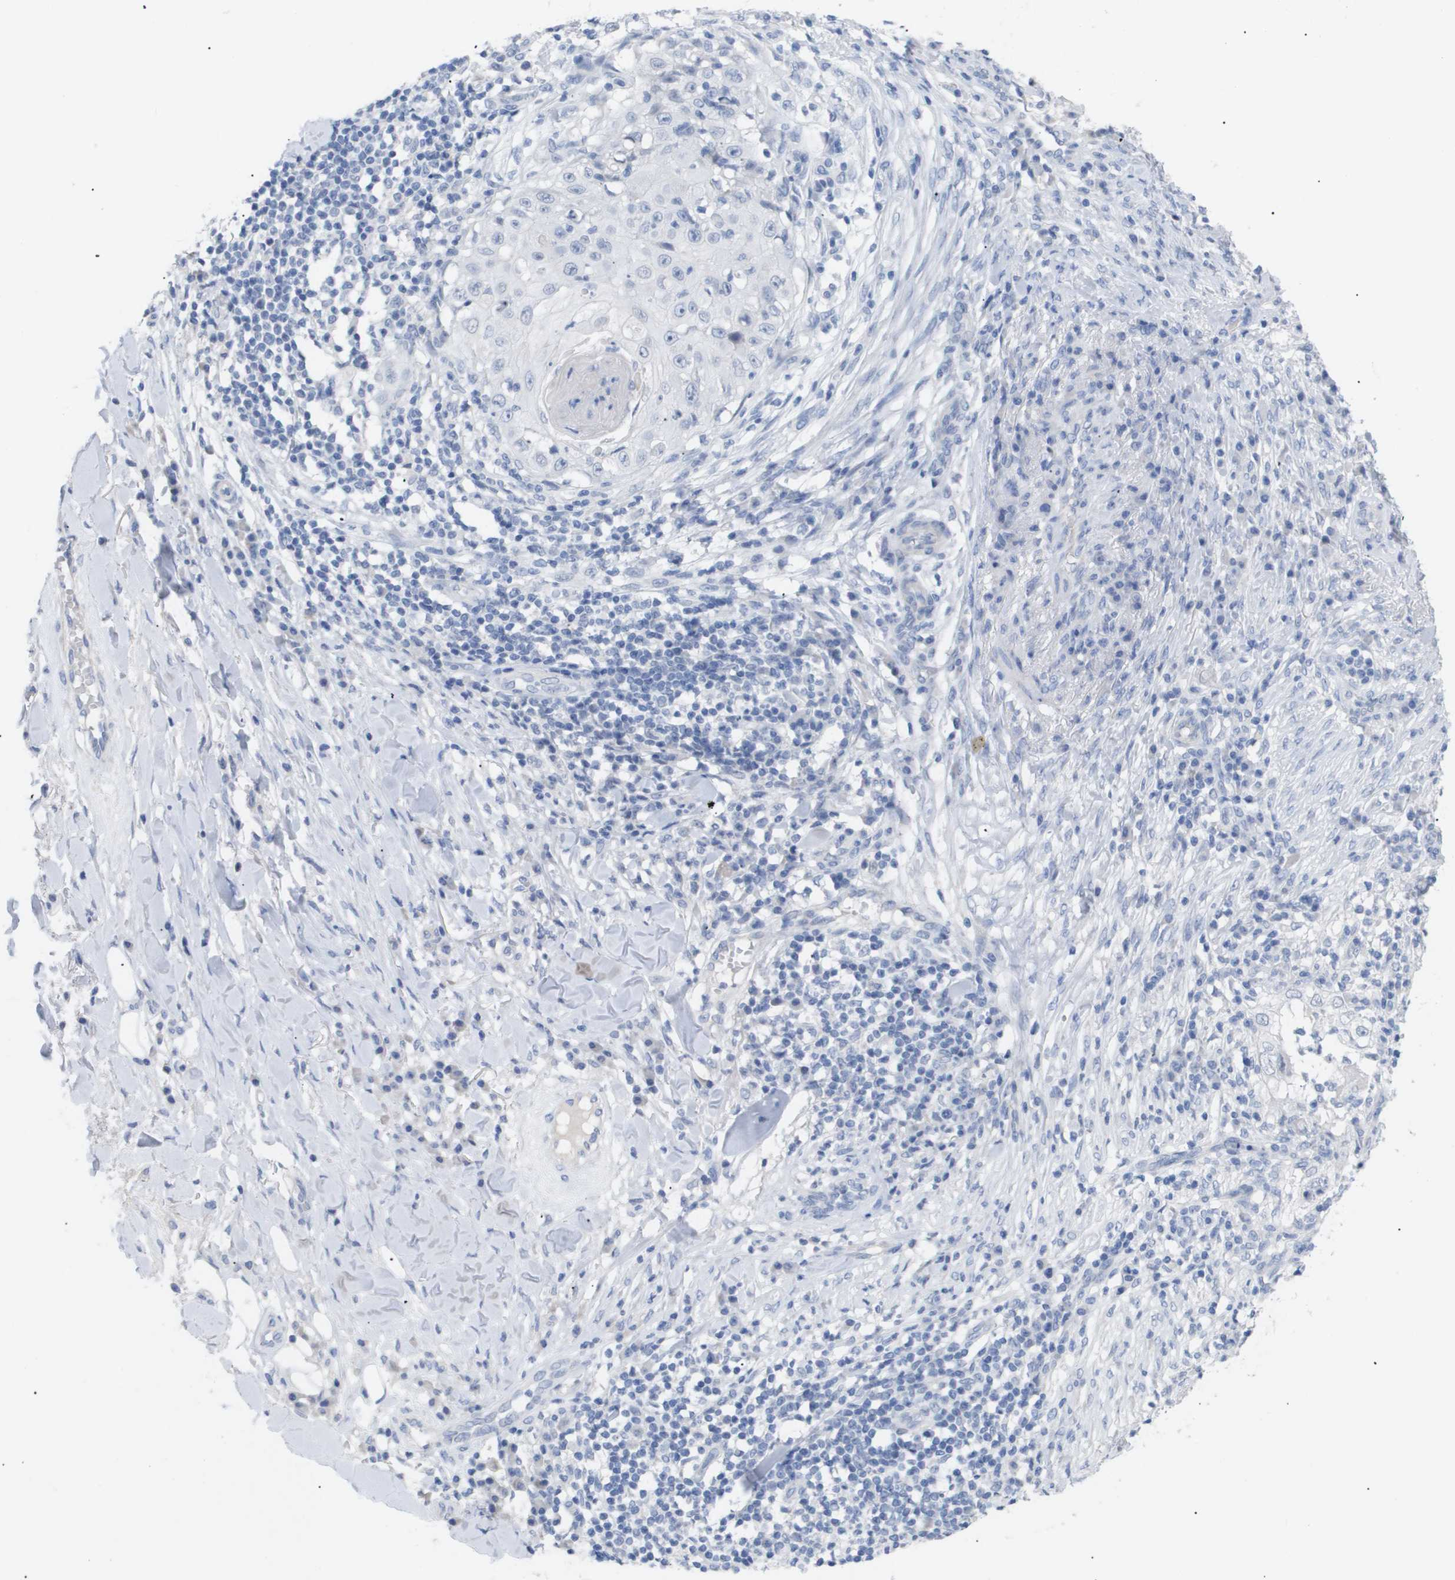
{"staining": {"intensity": "negative", "quantity": "none", "location": "none"}, "tissue": "skin cancer", "cell_type": "Tumor cells", "image_type": "cancer", "snomed": [{"axis": "morphology", "description": "Squamous cell carcinoma, NOS"}, {"axis": "topography", "description": "Skin"}], "caption": "An immunohistochemistry micrograph of squamous cell carcinoma (skin) is shown. There is no staining in tumor cells of squamous cell carcinoma (skin).", "gene": "CAV3", "patient": {"sex": "male", "age": 86}}